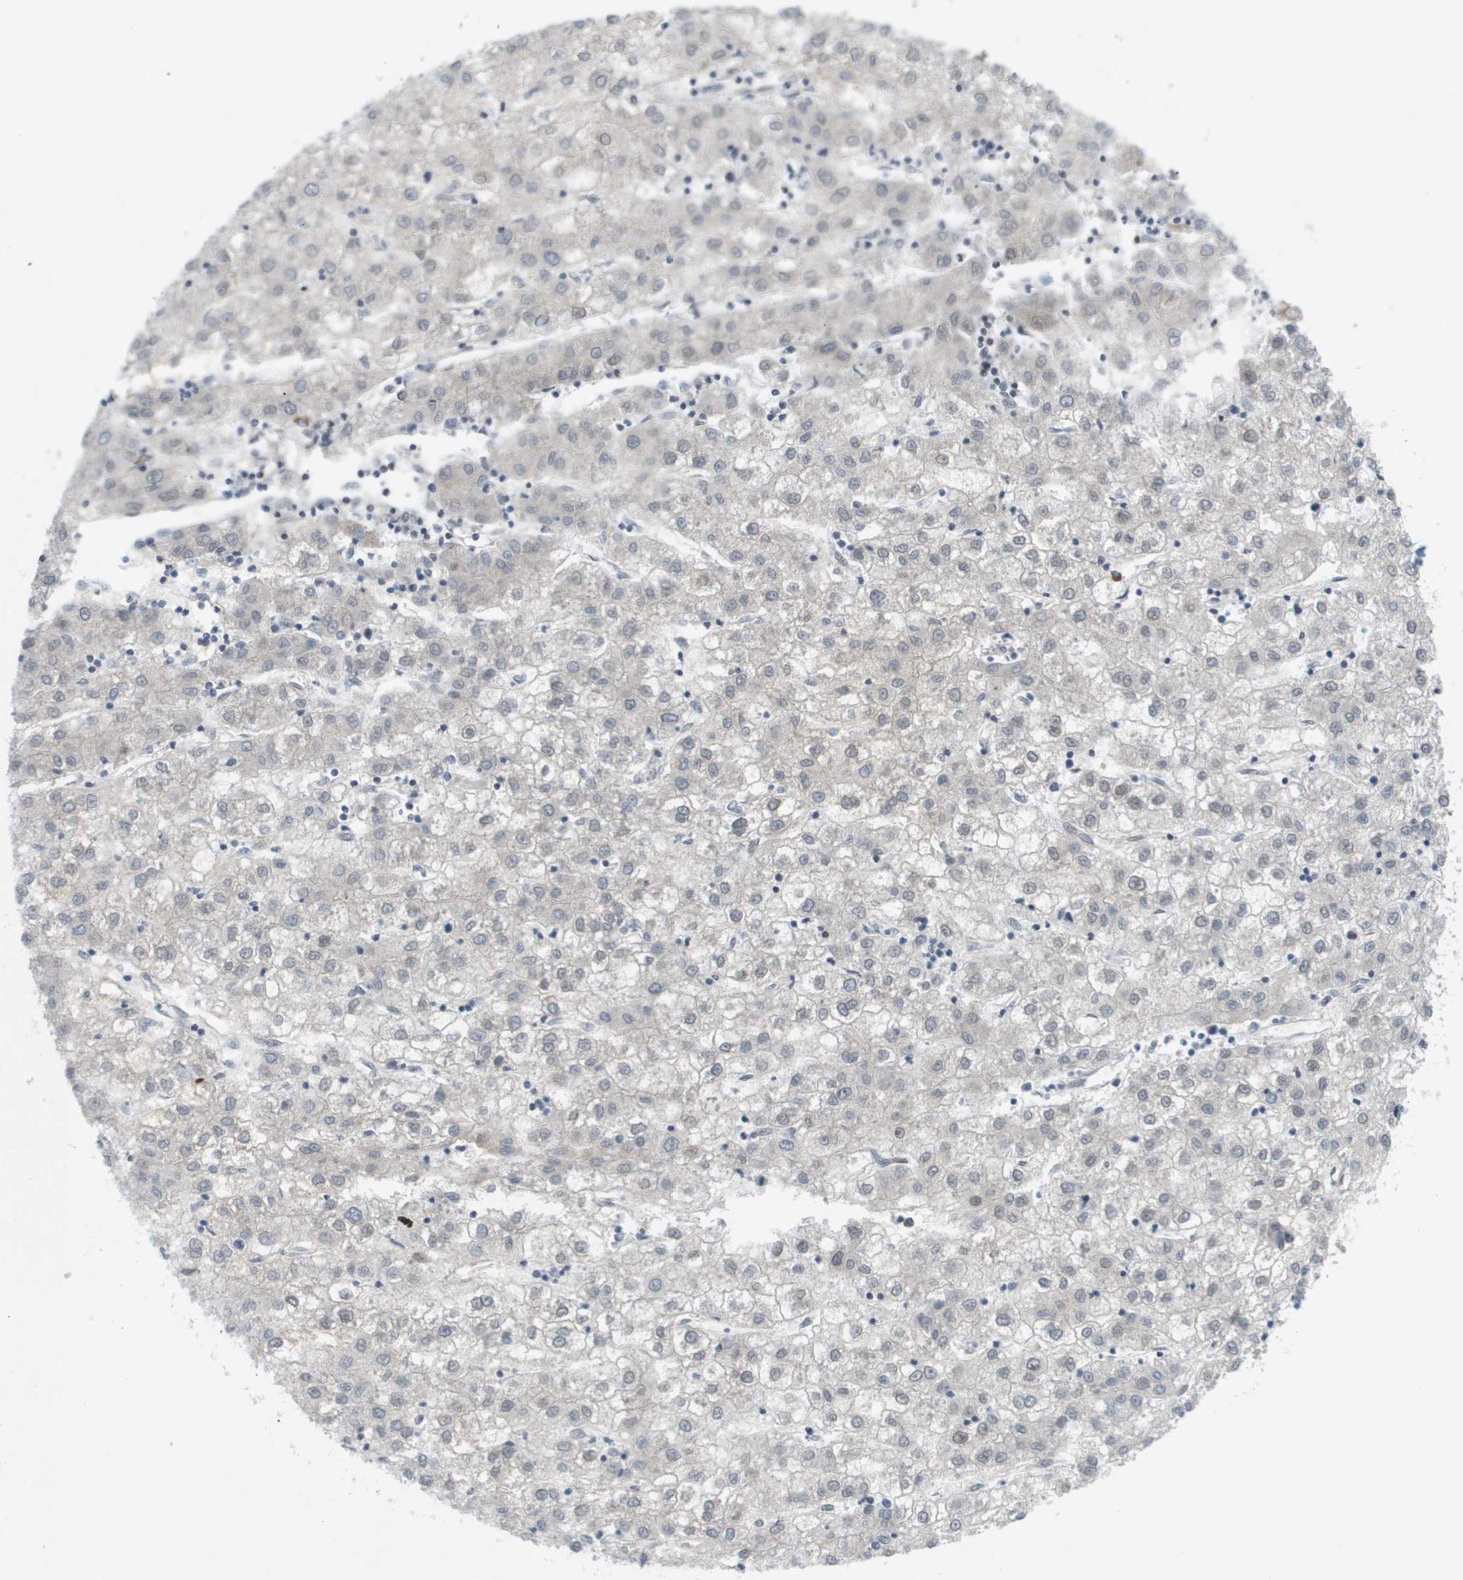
{"staining": {"intensity": "negative", "quantity": "none", "location": "none"}, "tissue": "liver cancer", "cell_type": "Tumor cells", "image_type": "cancer", "snomed": [{"axis": "morphology", "description": "Carcinoma, Hepatocellular, NOS"}, {"axis": "topography", "description": "Liver"}], "caption": "This is a photomicrograph of IHC staining of liver cancer (hepatocellular carcinoma), which shows no staining in tumor cells.", "gene": "CACNB4", "patient": {"sex": "male", "age": 72}}